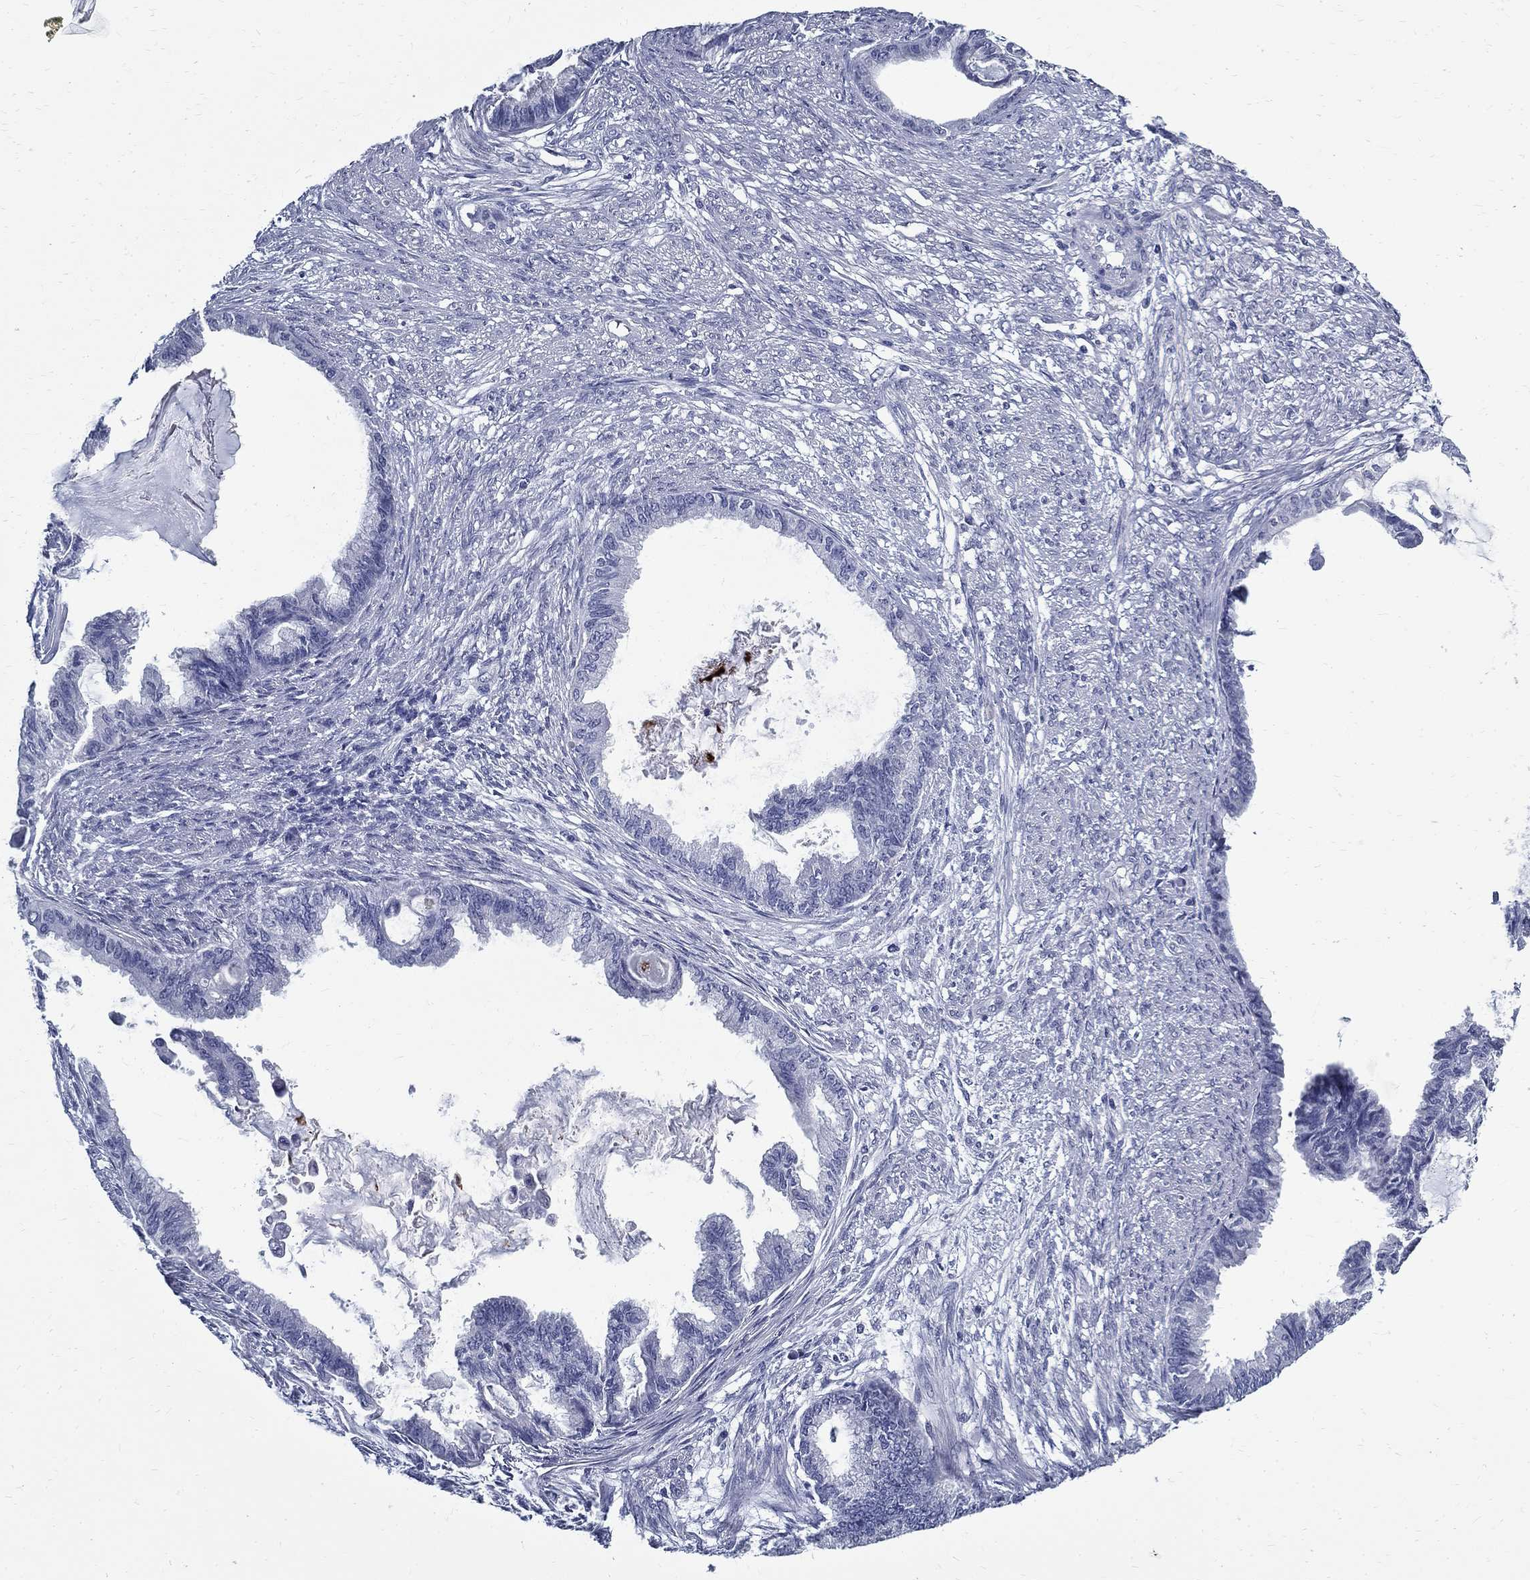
{"staining": {"intensity": "negative", "quantity": "none", "location": "none"}, "tissue": "endometrial cancer", "cell_type": "Tumor cells", "image_type": "cancer", "snomed": [{"axis": "morphology", "description": "Adenocarcinoma, NOS"}, {"axis": "topography", "description": "Endometrium"}], "caption": "Histopathology image shows no protein expression in tumor cells of endometrial cancer (adenocarcinoma) tissue.", "gene": "TGM4", "patient": {"sex": "female", "age": 86}}